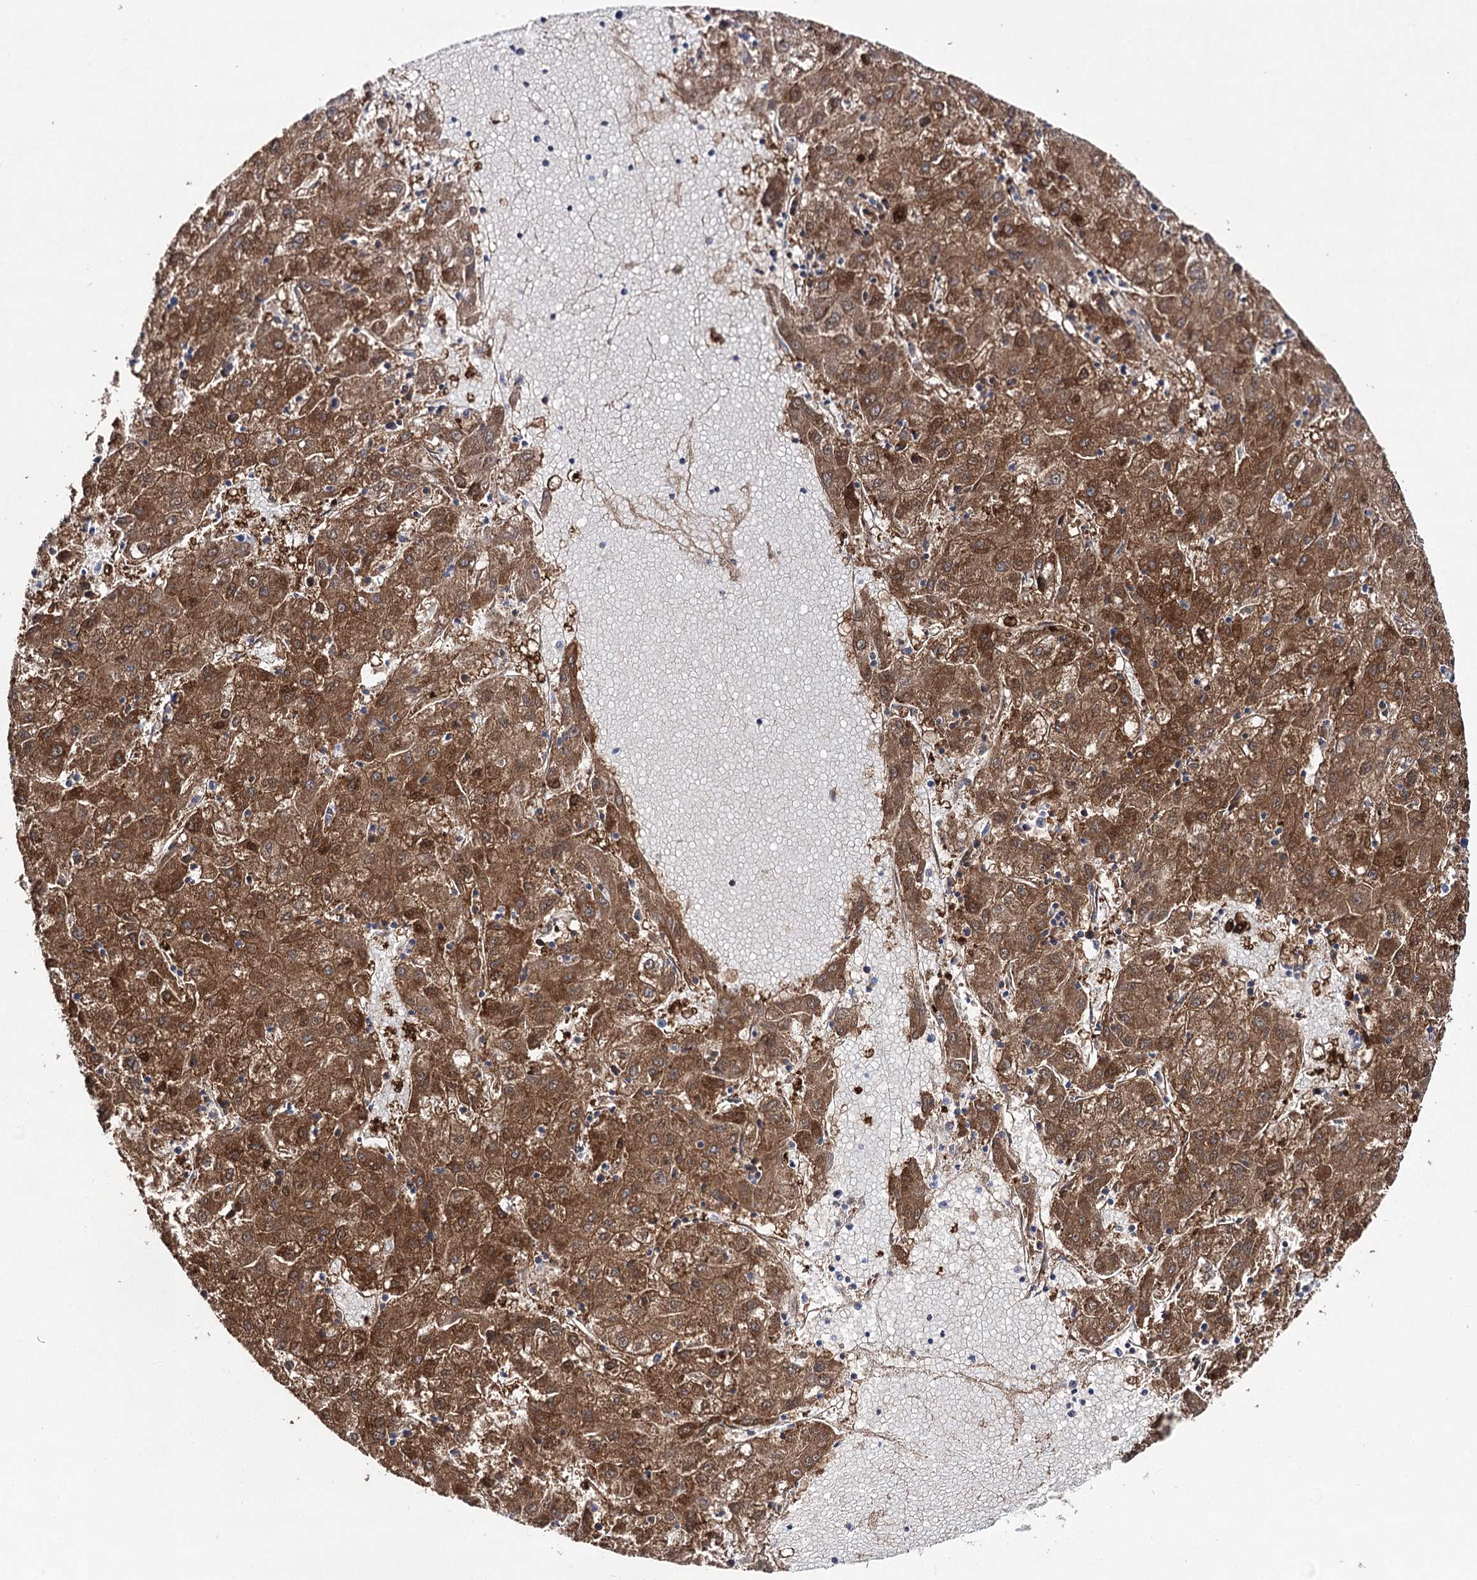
{"staining": {"intensity": "strong", "quantity": ">75%", "location": "cytoplasmic/membranous"}, "tissue": "liver cancer", "cell_type": "Tumor cells", "image_type": "cancer", "snomed": [{"axis": "morphology", "description": "Carcinoma, Hepatocellular, NOS"}, {"axis": "topography", "description": "Liver"}], "caption": "Immunohistochemical staining of human liver cancer (hepatocellular carcinoma) shows high levels of strong cytoplasmic/membranous protein expression in approximately >75% of tumor cells.", "gene": "UGDH", "patient": {"sex": "male", "age": 72}}